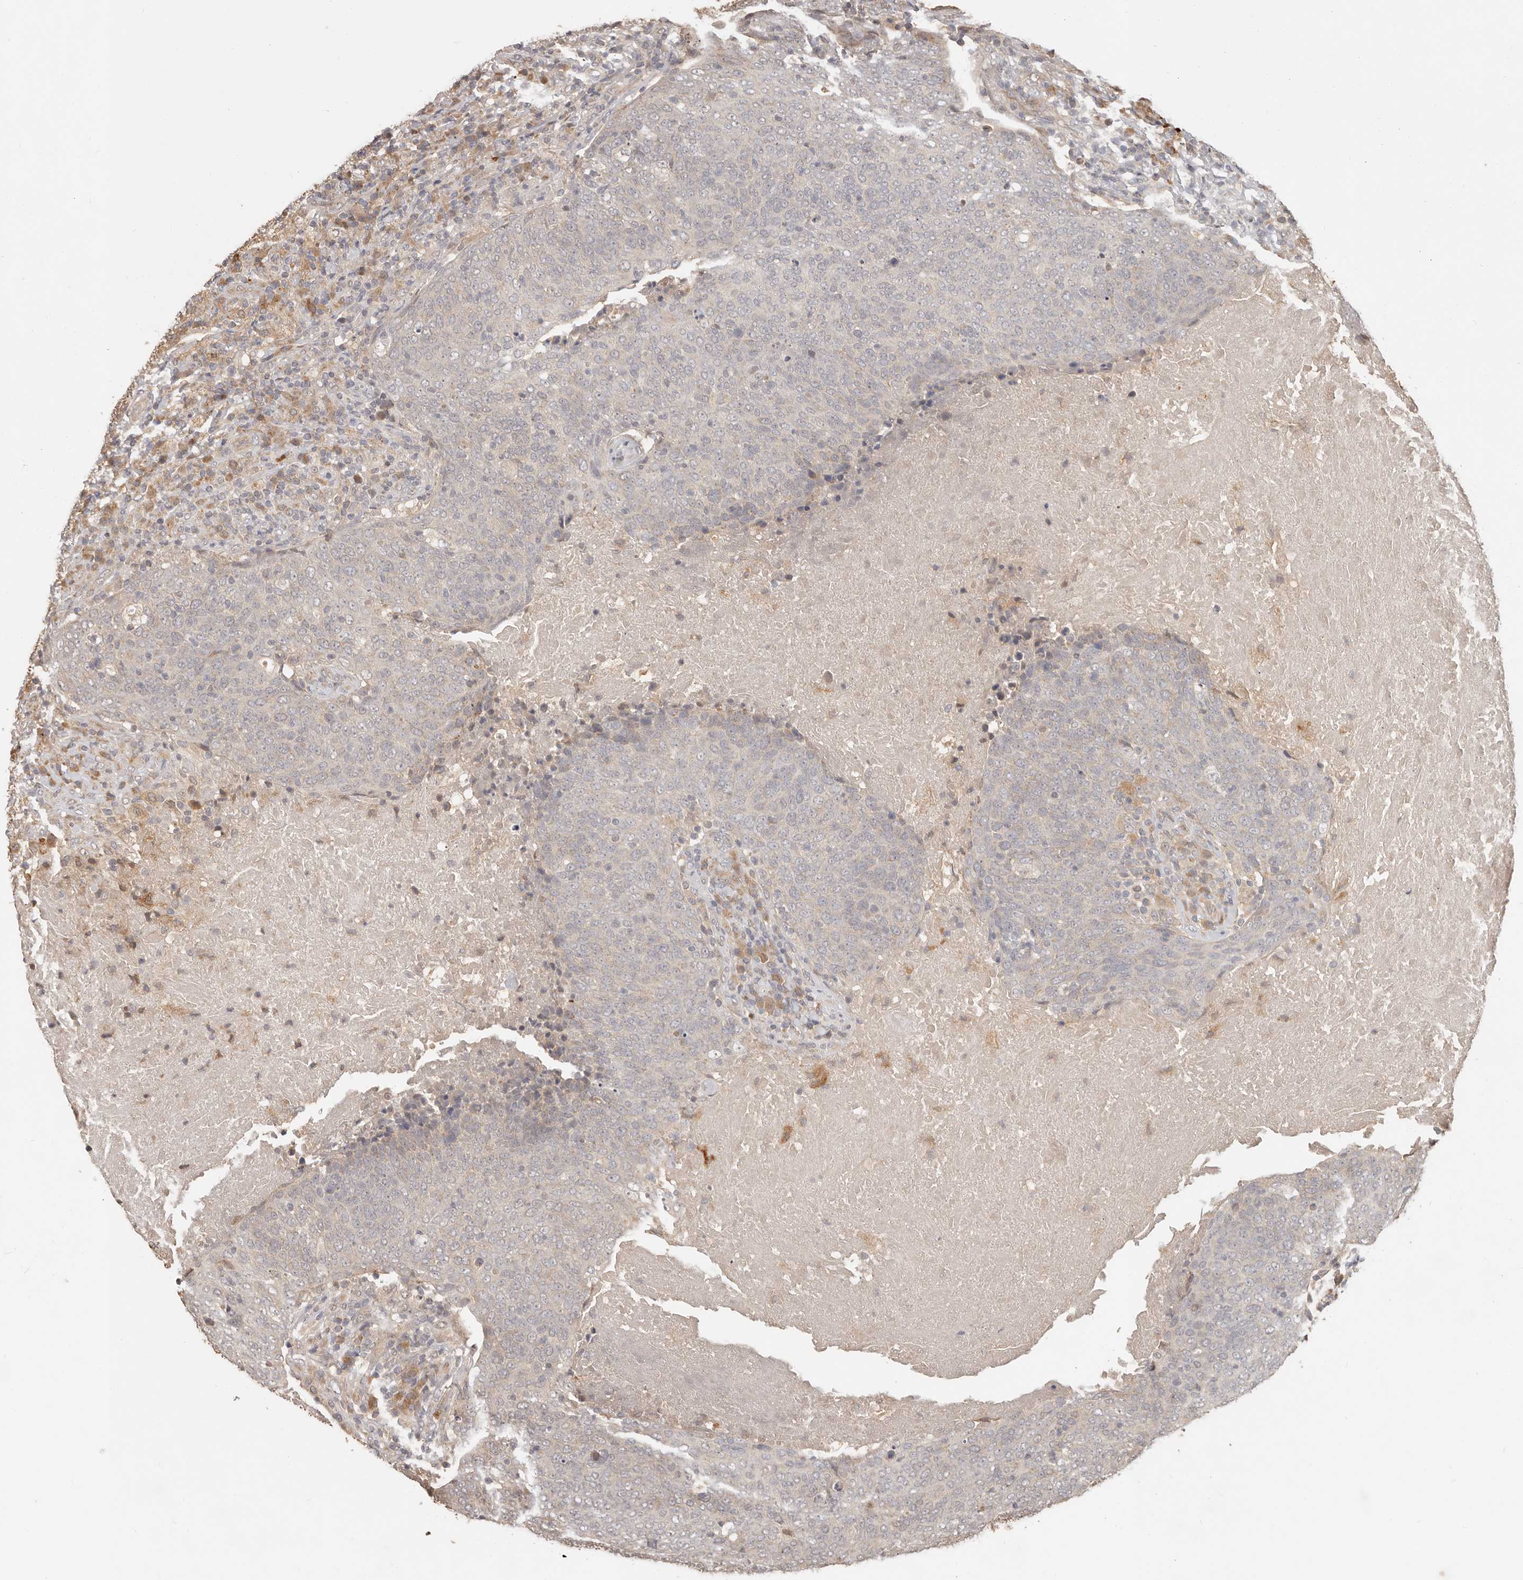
{"staining": {"intensity": "negative", "quantity": "none", "location": "none"}, "tissue": "head and neck cancer", "cell_type": "Tumor cells", "image_type": "cancer", "snomed": [{"axis": "morphology", "description": "Squamous cell carcinoma, NOS"}, {"axis": "morphology", "description": "Squamous cell carcinoma, metastatic, NOS"}, {"axis": "topography", "description": "Lymph node"}, {"axis": "topography", "description": "Head-Neck"}], "caption": "Metastatic squamous cell carcinoma (head and neck) was stained to show a protein in brown. There is no significant positivity in tumor cells.", "gene": "MTFR2", "patient": {"sex": "male", "age": 62}}